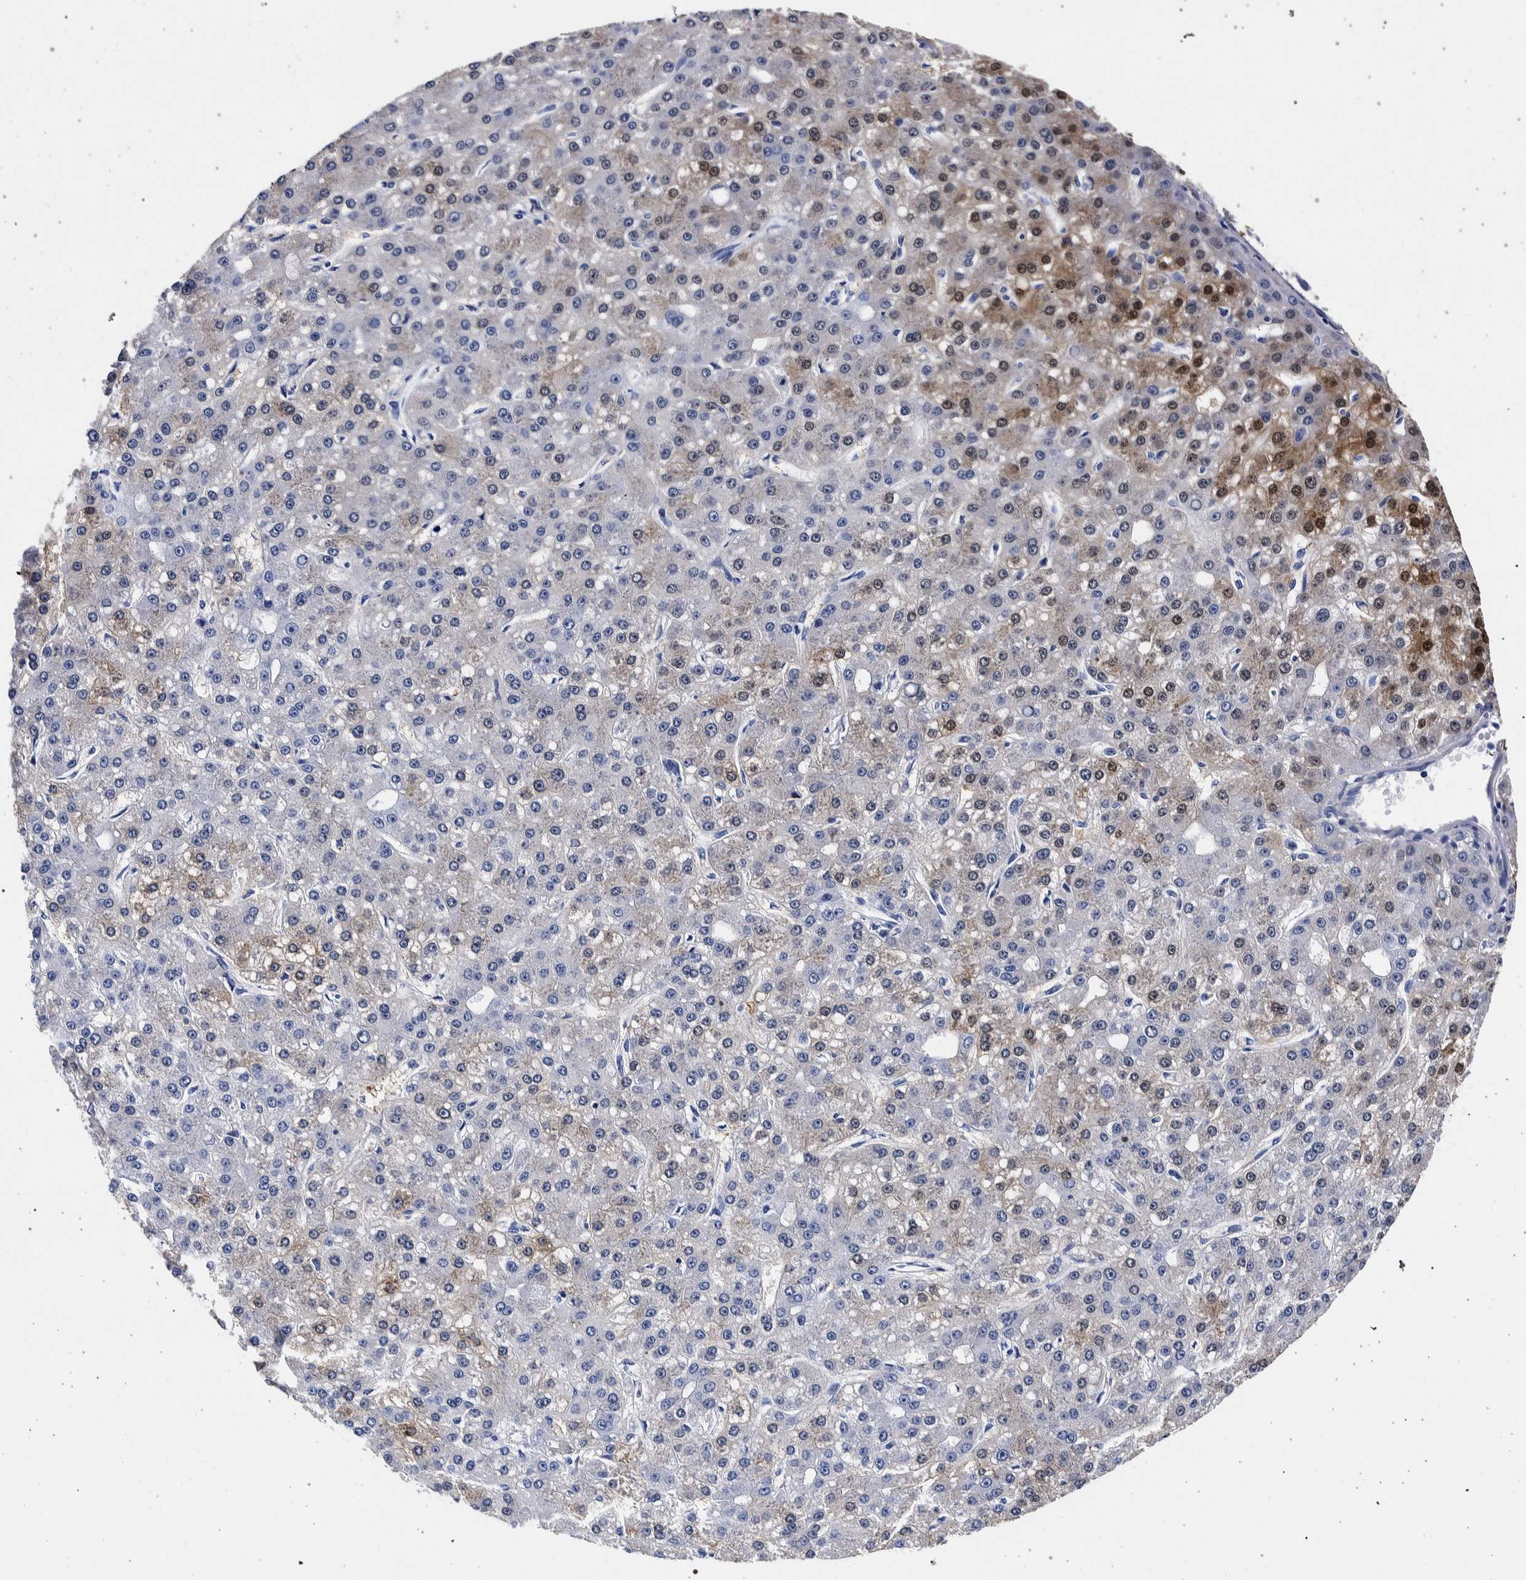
{"staining": {"intensity": "moderate", "quantity": "<25%", "location": "cytoplasmic/membranous,nuclear"}, "tissue": "liver cancer", "cell_type": "Tumor cells", "image_type": "cancer", "snomed": [{"axis": "morphology", "description": "Carcinoma, Hepatocellular, NOS"}, {"axis": "topography", "description": "Liver"}], "caption": "DAB (3,3'-diaminobenzidine) immunohistochemical staining of human hepatocellular carcinoma (liver) exhibits moderate cytoplasmic/membranous and nuclear protein positivity in approximately <25% of tumor cells.", "gene": "NIBAN2", "patient": {"sex": "male", "age": 67}}